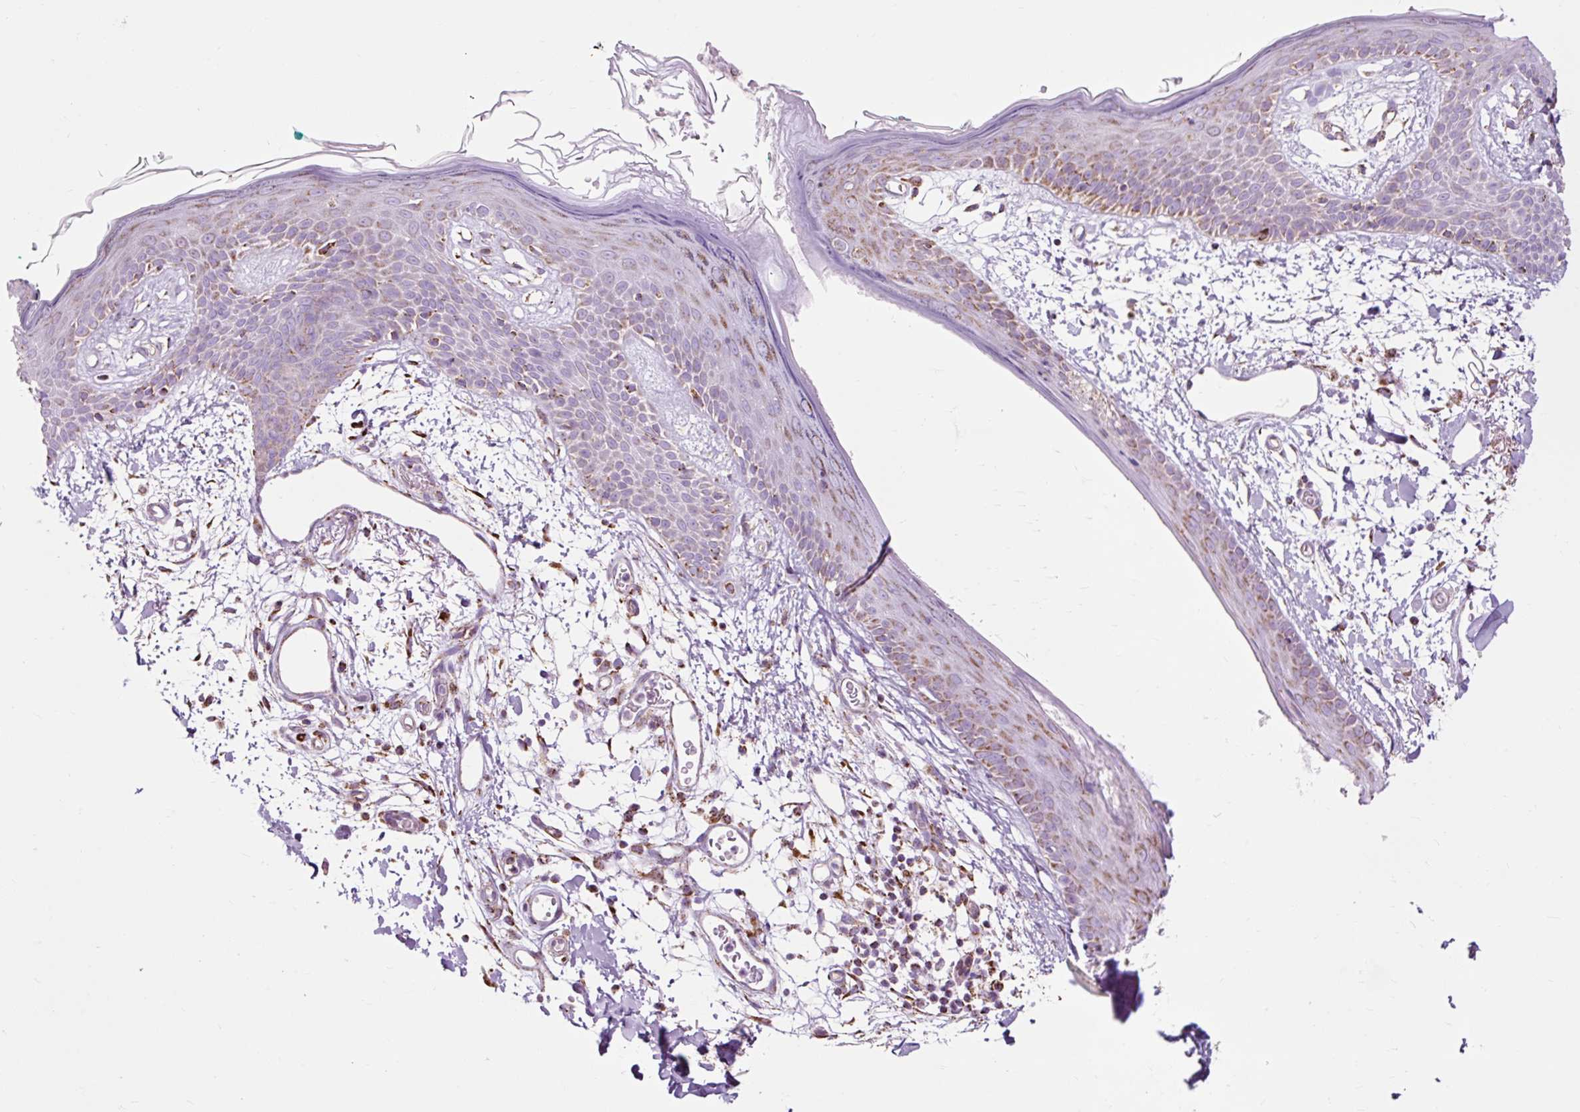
{"staining": {"intensity": "strong", "quantity": ">75%", "location": "cytoplasmic/membranous"}, "tissue": "skin", "cell_type": "Fibroblasts", "image_type": "normal", "snomed": [{"axis": "morphology", "description": "Normal tissue, NOS"}, {"axis": "topography", "description": "Skin"}], "caption": "Immunohistochemistry (IHC) (DAB (3,3'-diaminobenzidine)) staining of unremarkable human skin shows strong cytoplasmic/membranous protein staining in approximately >75% of fibroblasts.", "gene": "DLAT", "patient": {"sex": "male", "age": 79}}